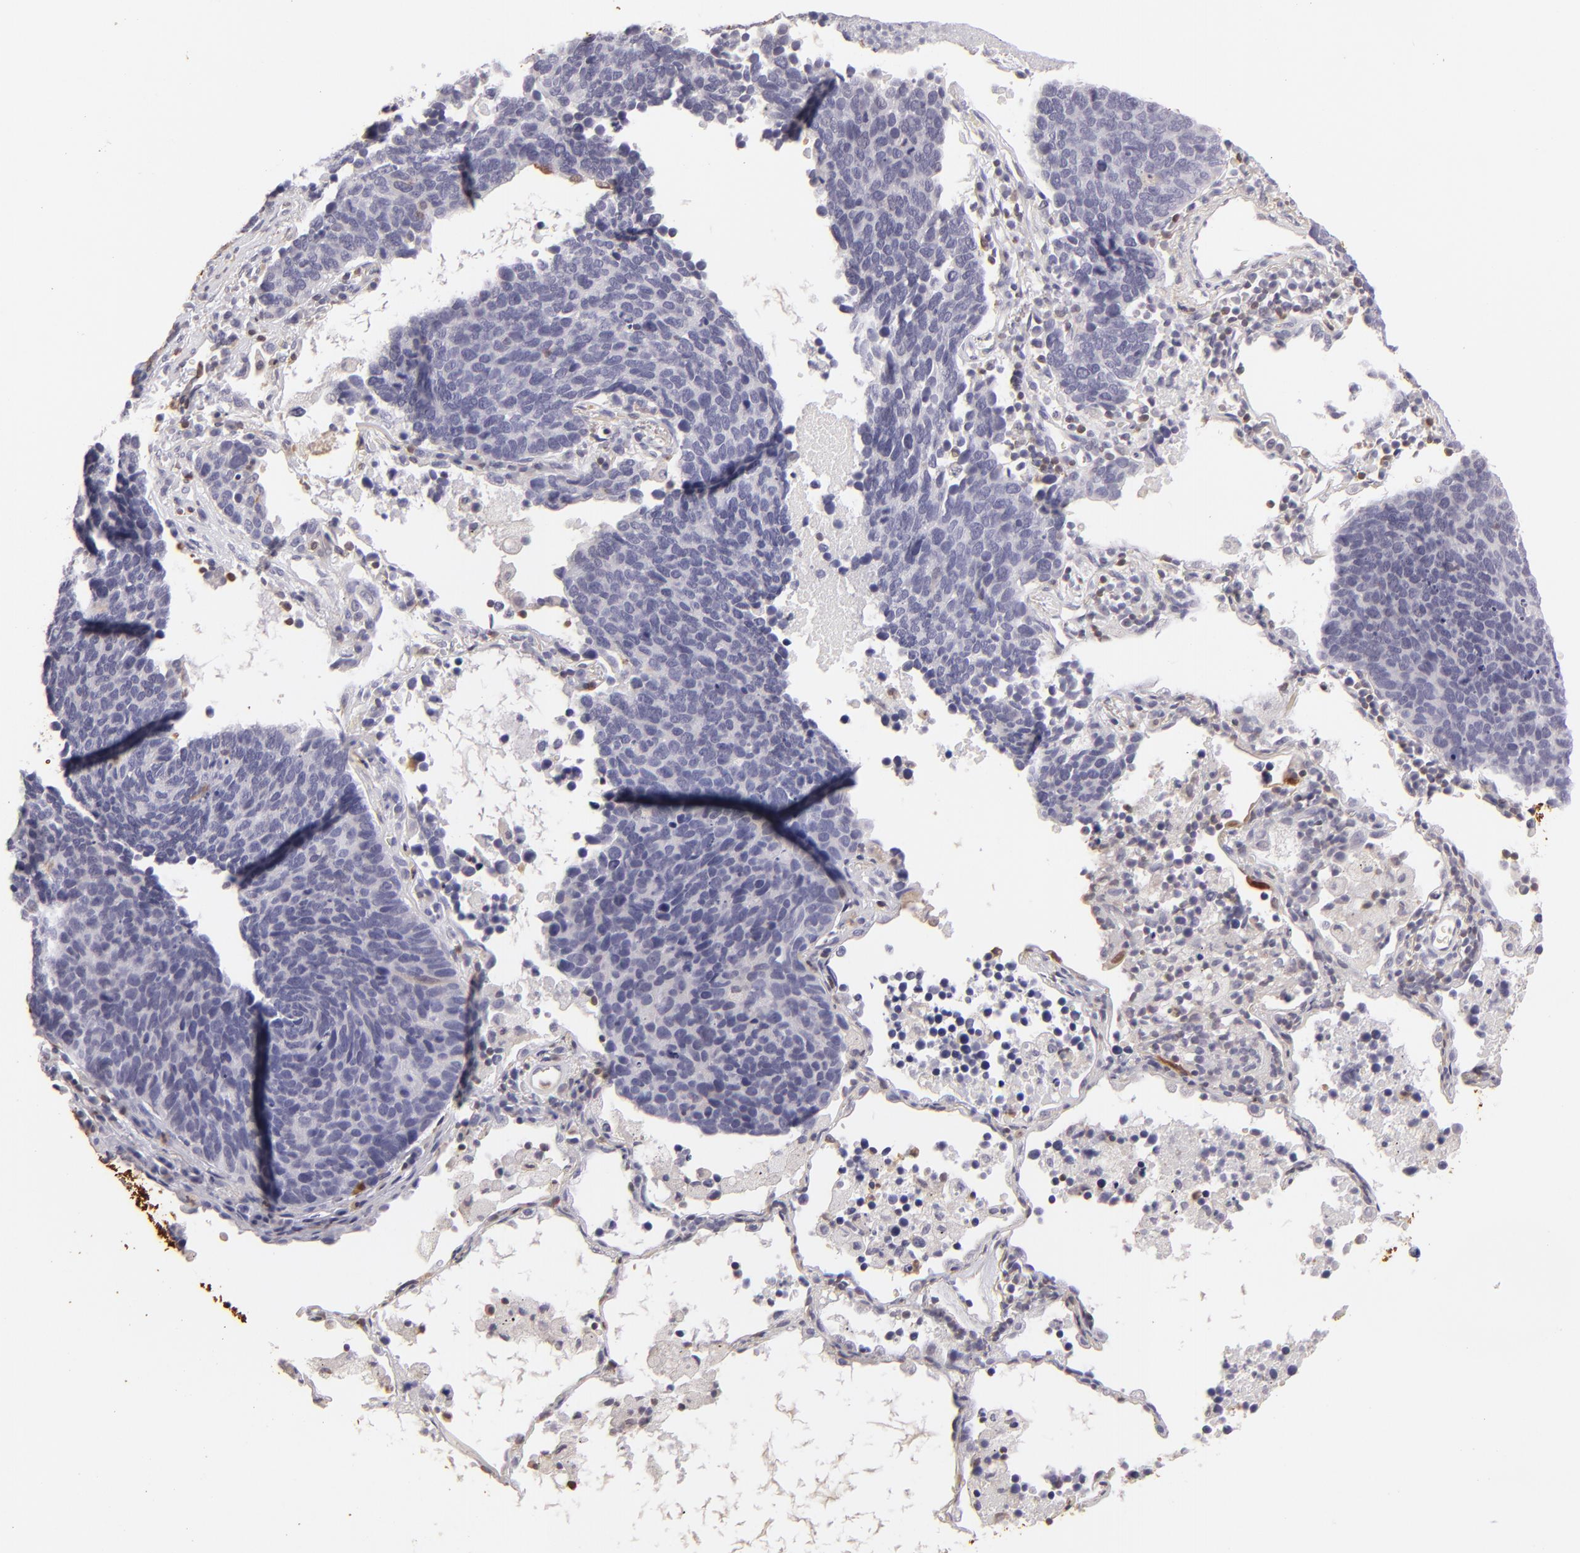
{"staining": {"intensity": "negative", "quantity": "none", "location": "none"}, "tissue": "lung cancer", "cell_type": "Tumor cells", "image_type": "cancer", "snomed": [{"axis": "morphology", "description": "Neoplasm, malignant, NOS"}, {"axis": "topography", "description": "Lung"}], "caption": "This is a histopathology image of immunohistochemistry (IHC) staining of lung cancer (neoplasm (malignant)), which shows no positivity in tumor cells.", "gene": "S100A2", "patient": {"sex": "female", "age": 75}}